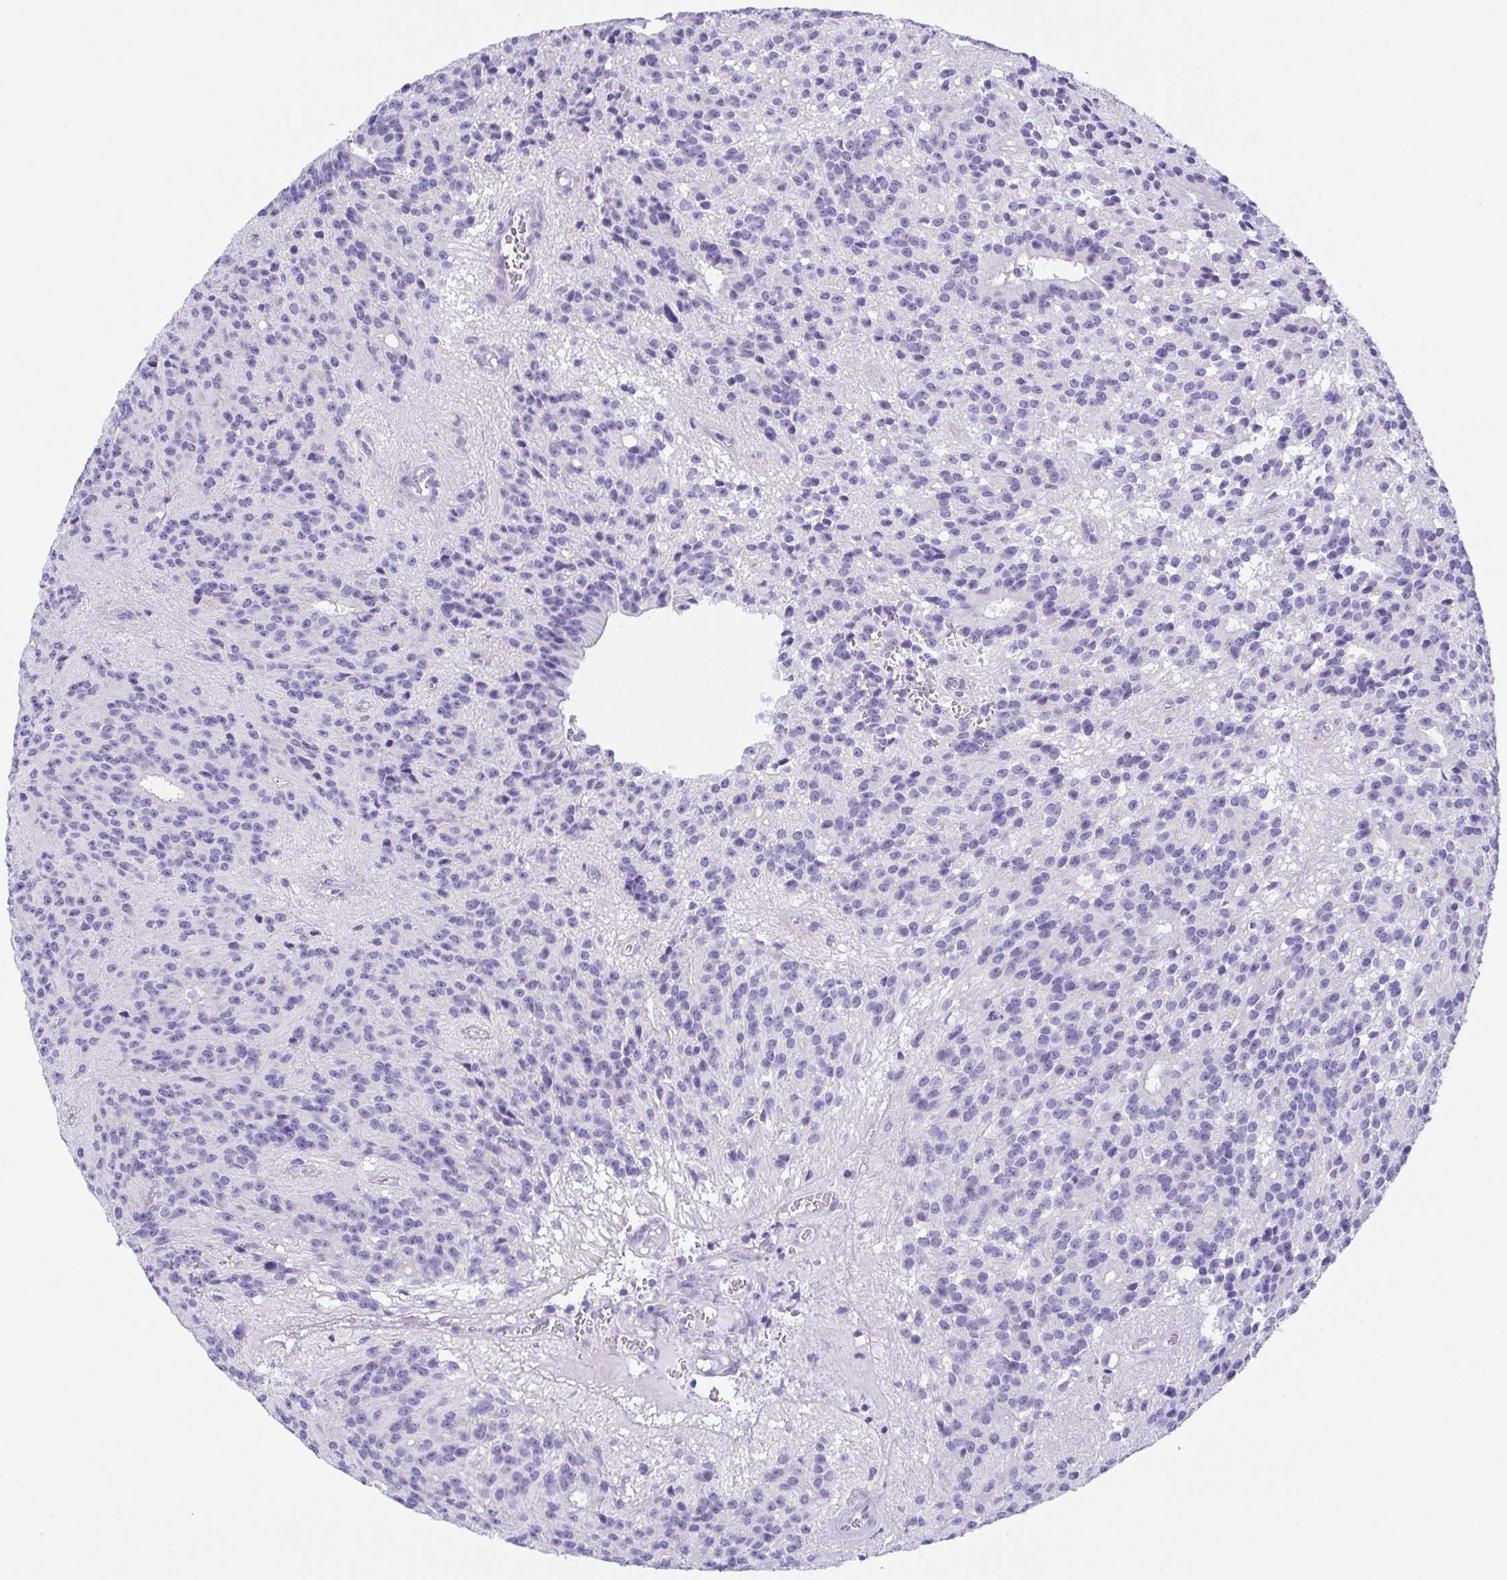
{"staining": {"intensity": "negative", "quantity": "none", "location": "none"}, "tissue": "glioma", "cell_type": "Tumor cells", "image_type": "cancer", "snomed": [{"axis": "morphology", "description": "Glioma, malignant, Low grade"}, {"axis": "topography", "description": "Brain"}], "caption": "Photomicrograph shows no protein positivity in tumor cells of malignant glioma (low-grade) tissue.", "gene": "LUZP4", "patient": {"sex": "male", "age": 31}}